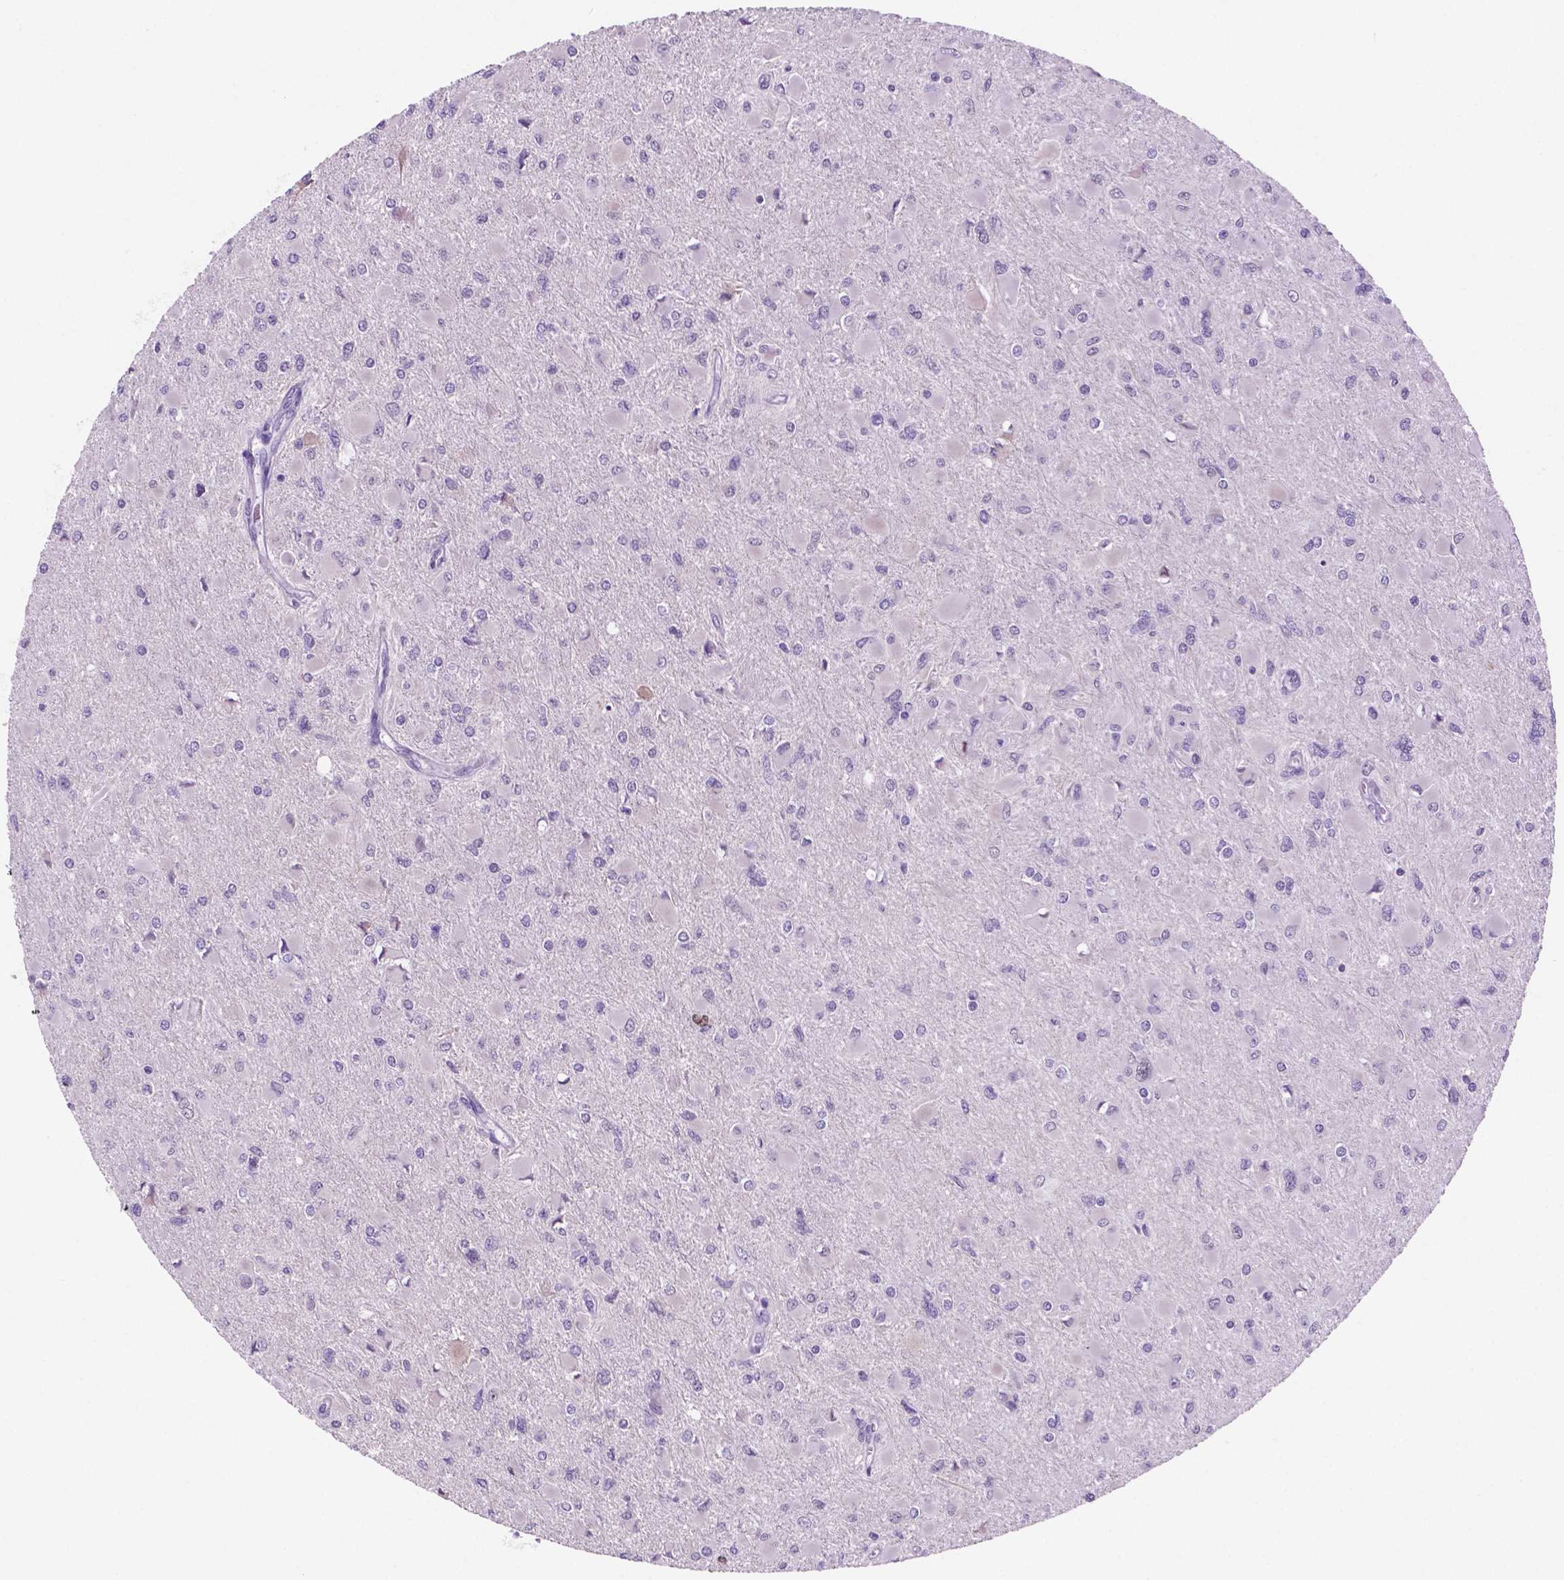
{"staining": {"intensity": "negative", "quantity": "none", "location": "none"}, "tissue": "glioma", "cell_type": "Tumor cells", "image_type": "cancer", "snomed": [{"axis": "morphology", "description": "Glioma, malignant, High grade"}, {"axis": "topography", "description": "Cerebral cortex"}], "caption": "Immunohistochemistry (IHC) photomicrograph of glioma stained for a protein (brown), which shows no positivity in tumor cells.", "gene": "NCAPH2", "patient": {"sex": "female", "age": 36}}